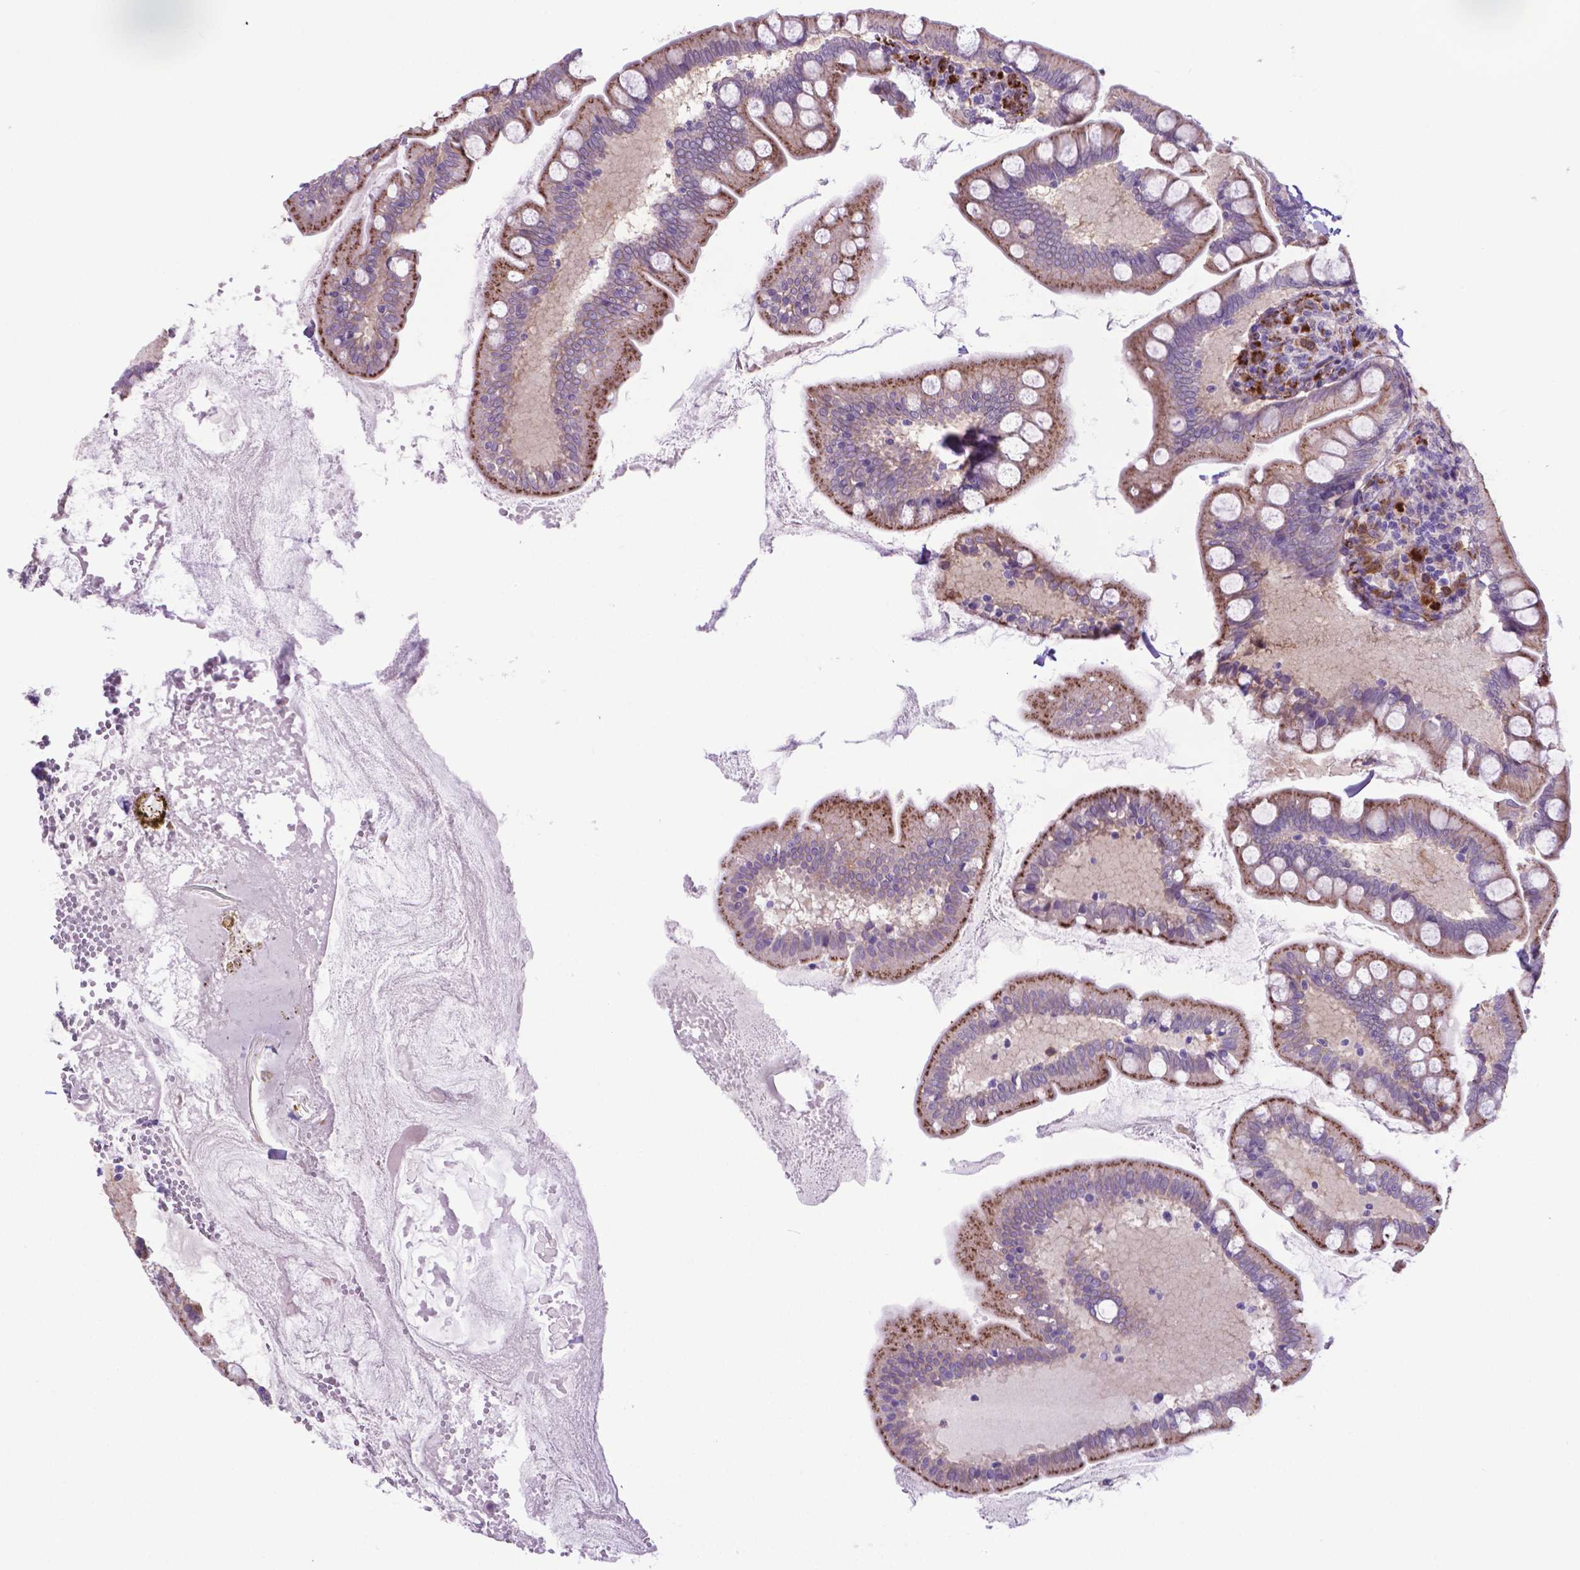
{"staining": {"intensity": "moderate", "quantity": ">75%", "location": "cytoplasmic/membranous"}, "tissue": "small intestine", "cell_type": "Glandular cells", "image_type": "normal", "snomed": [{"axis": "morphology", "description": "Normal tissue, NOS"}, {"axis": "topography", "description": "Small intestine"}], "caption": "Moderate cytoplasmic/membranous positivity is present in approximately >75% of glandular cells in benign small intestine. (IHC, brightfield microscopy, high magnification).", "gene": "LZTR1", "patient": {"sex": "female", "age": 56}}